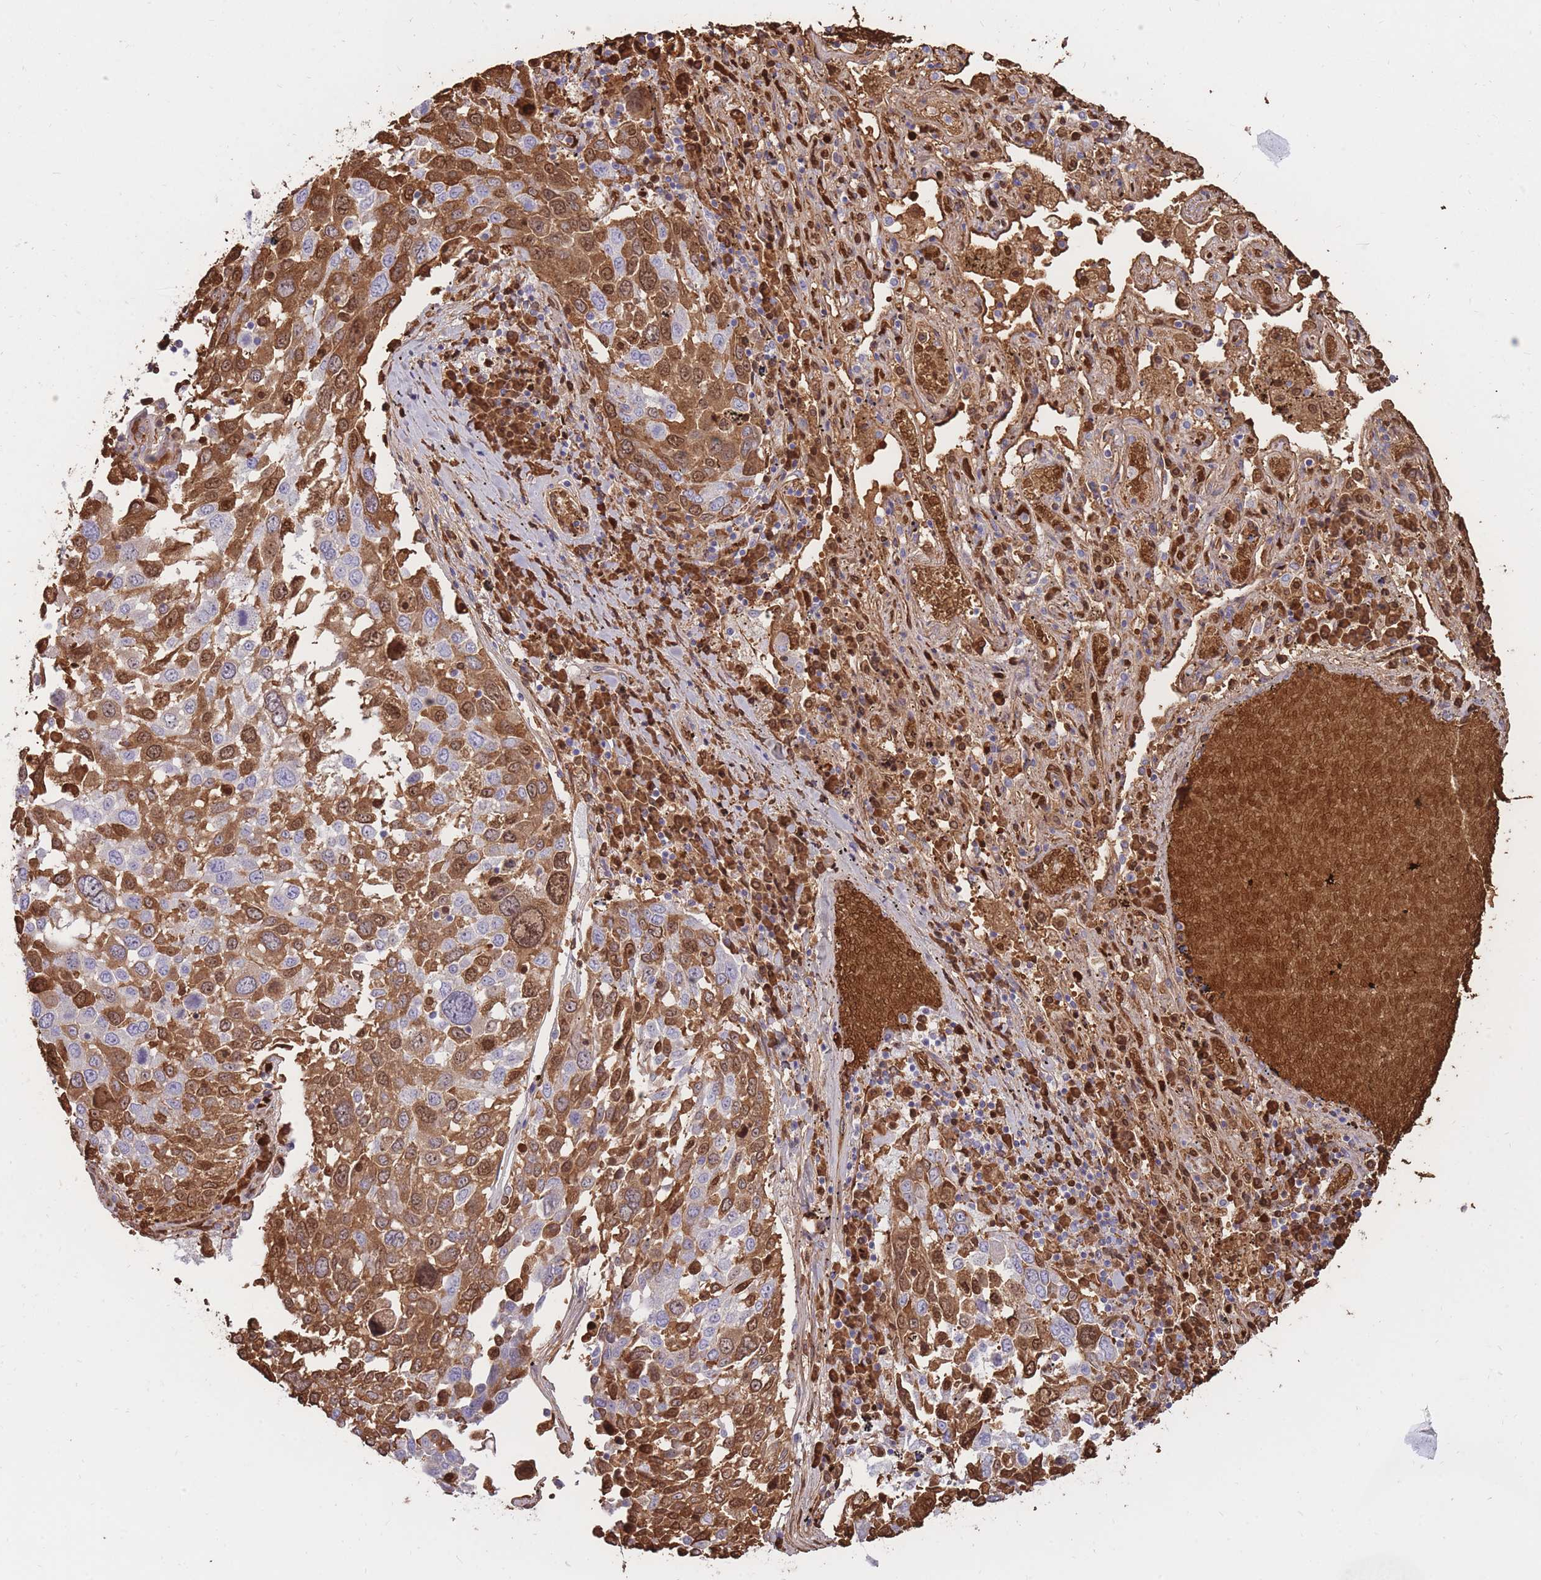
{"staining": {"intensity": "moderate", "quantity": ">75%", "location": "cytoplasmic/membranous,nuclear"}, "tissue": "lung cancer", "cell_type": "Tumor cells", "image_type": "cancer", "snomed": [{"axis": "morphology", "description": "Squamous cell carcinoma, NOS"}, {"axis": "topography", "description": "Lung"}], "caption": "A medium amount of moderate cytoplasmic/membranous and nuclear expression is present in about >75% of tumor cells in lung cancer tissue.", "gene": "ATP10D", "patient": {"sex": "male", "age": 65}}